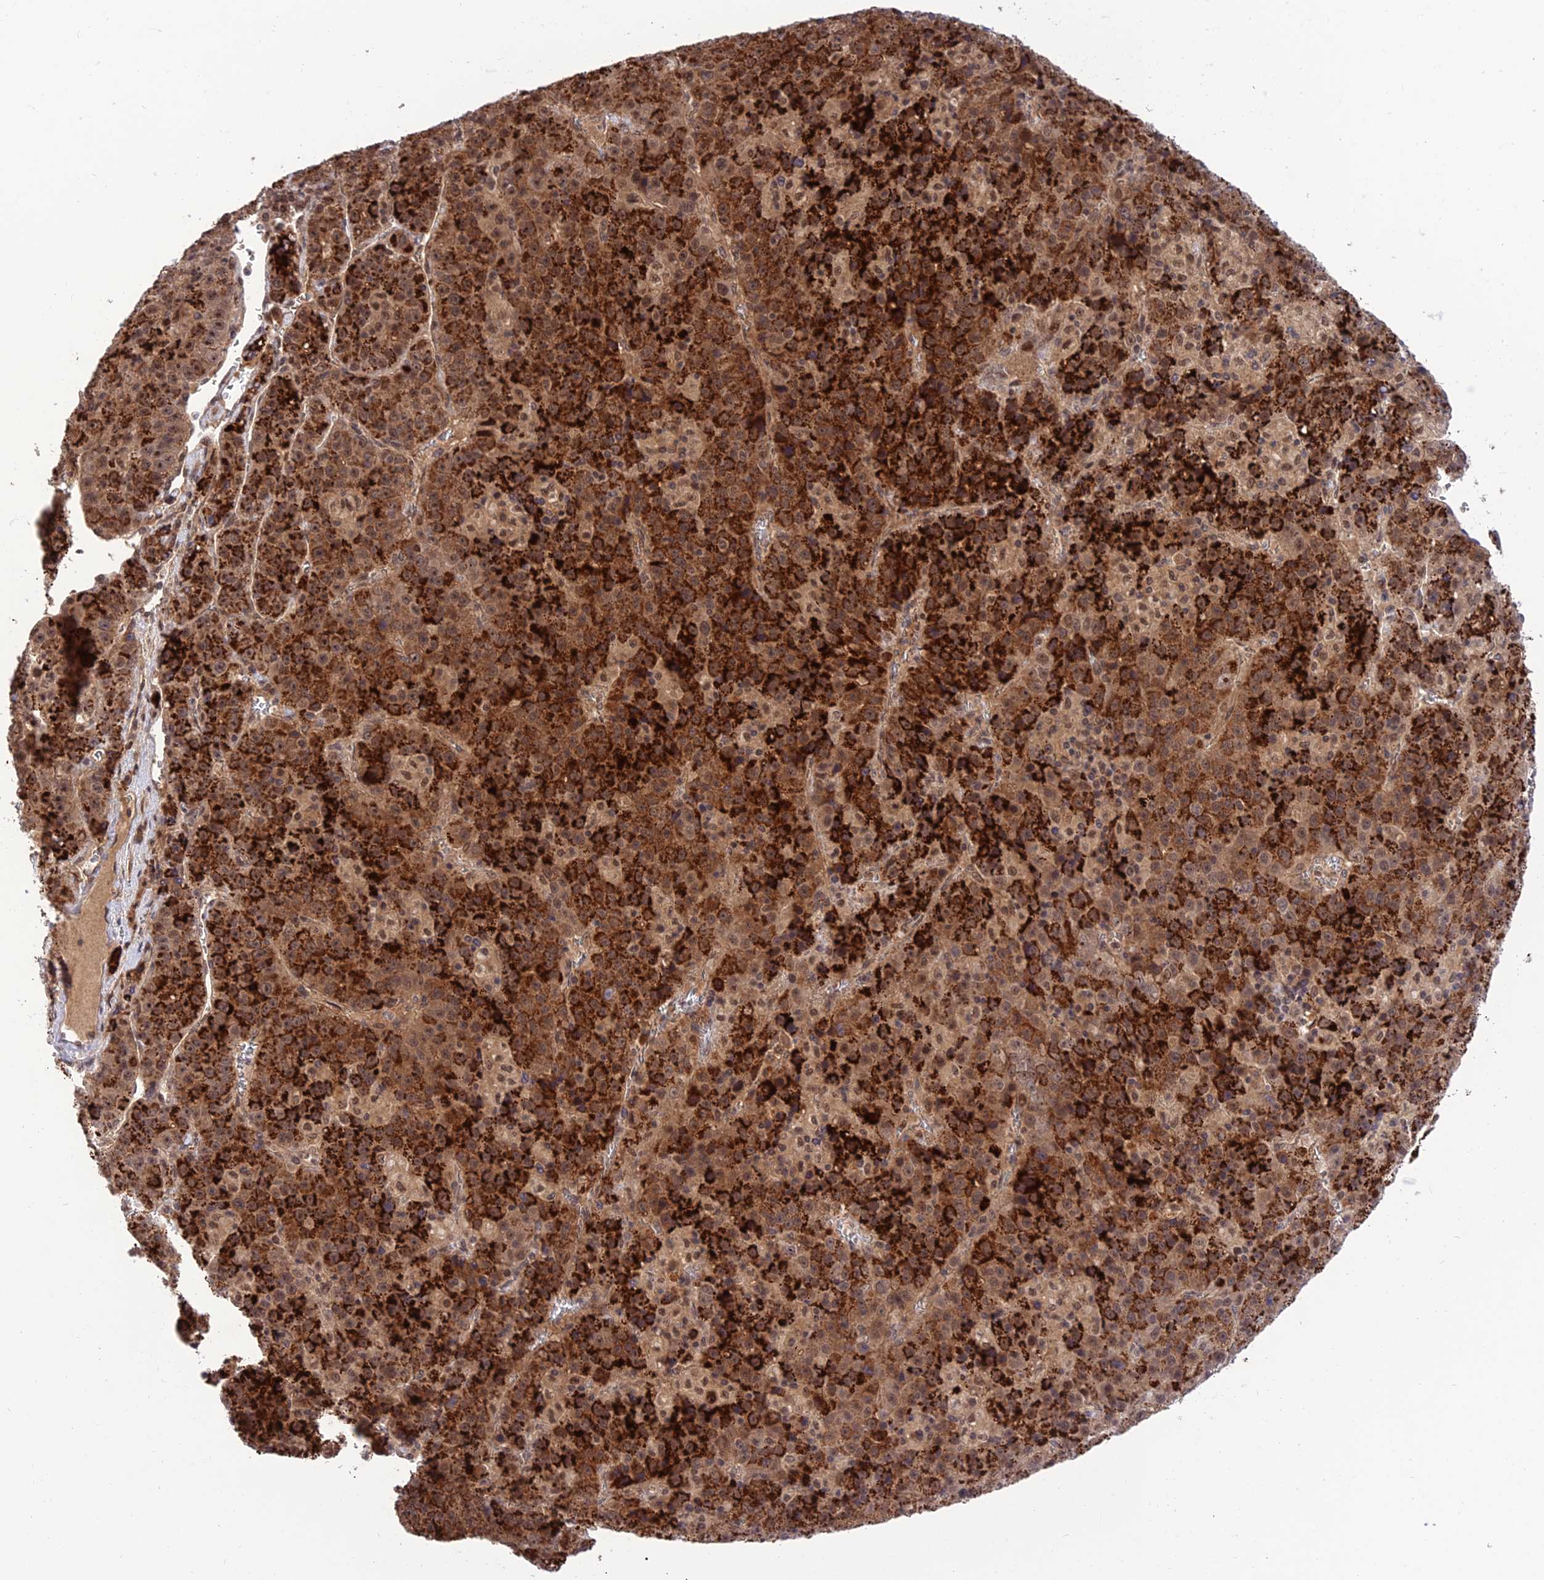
{"staining": {"intensity": "strong", "quantity": ">75%", "location": "cytoplasmic/membranous"}, "tissue": "liver cancer", "cell_type": "Tumor cells", "image_type": "cancer", "snomed": [{"axis": "morphology", "description": "Carcinoma, Hepatocellular, NOS"}, {"axis": "topography", "description": "Liver"}], "caption": "This is a photomicrograph of immunohistochemistry staining of liver cancer (hepatocellular carcinoma), which shows strong expression in the cytoplasmic/membranous of tumor cells.", "gene": "REV1", "patient": {"sex": "female", "age": 53}}